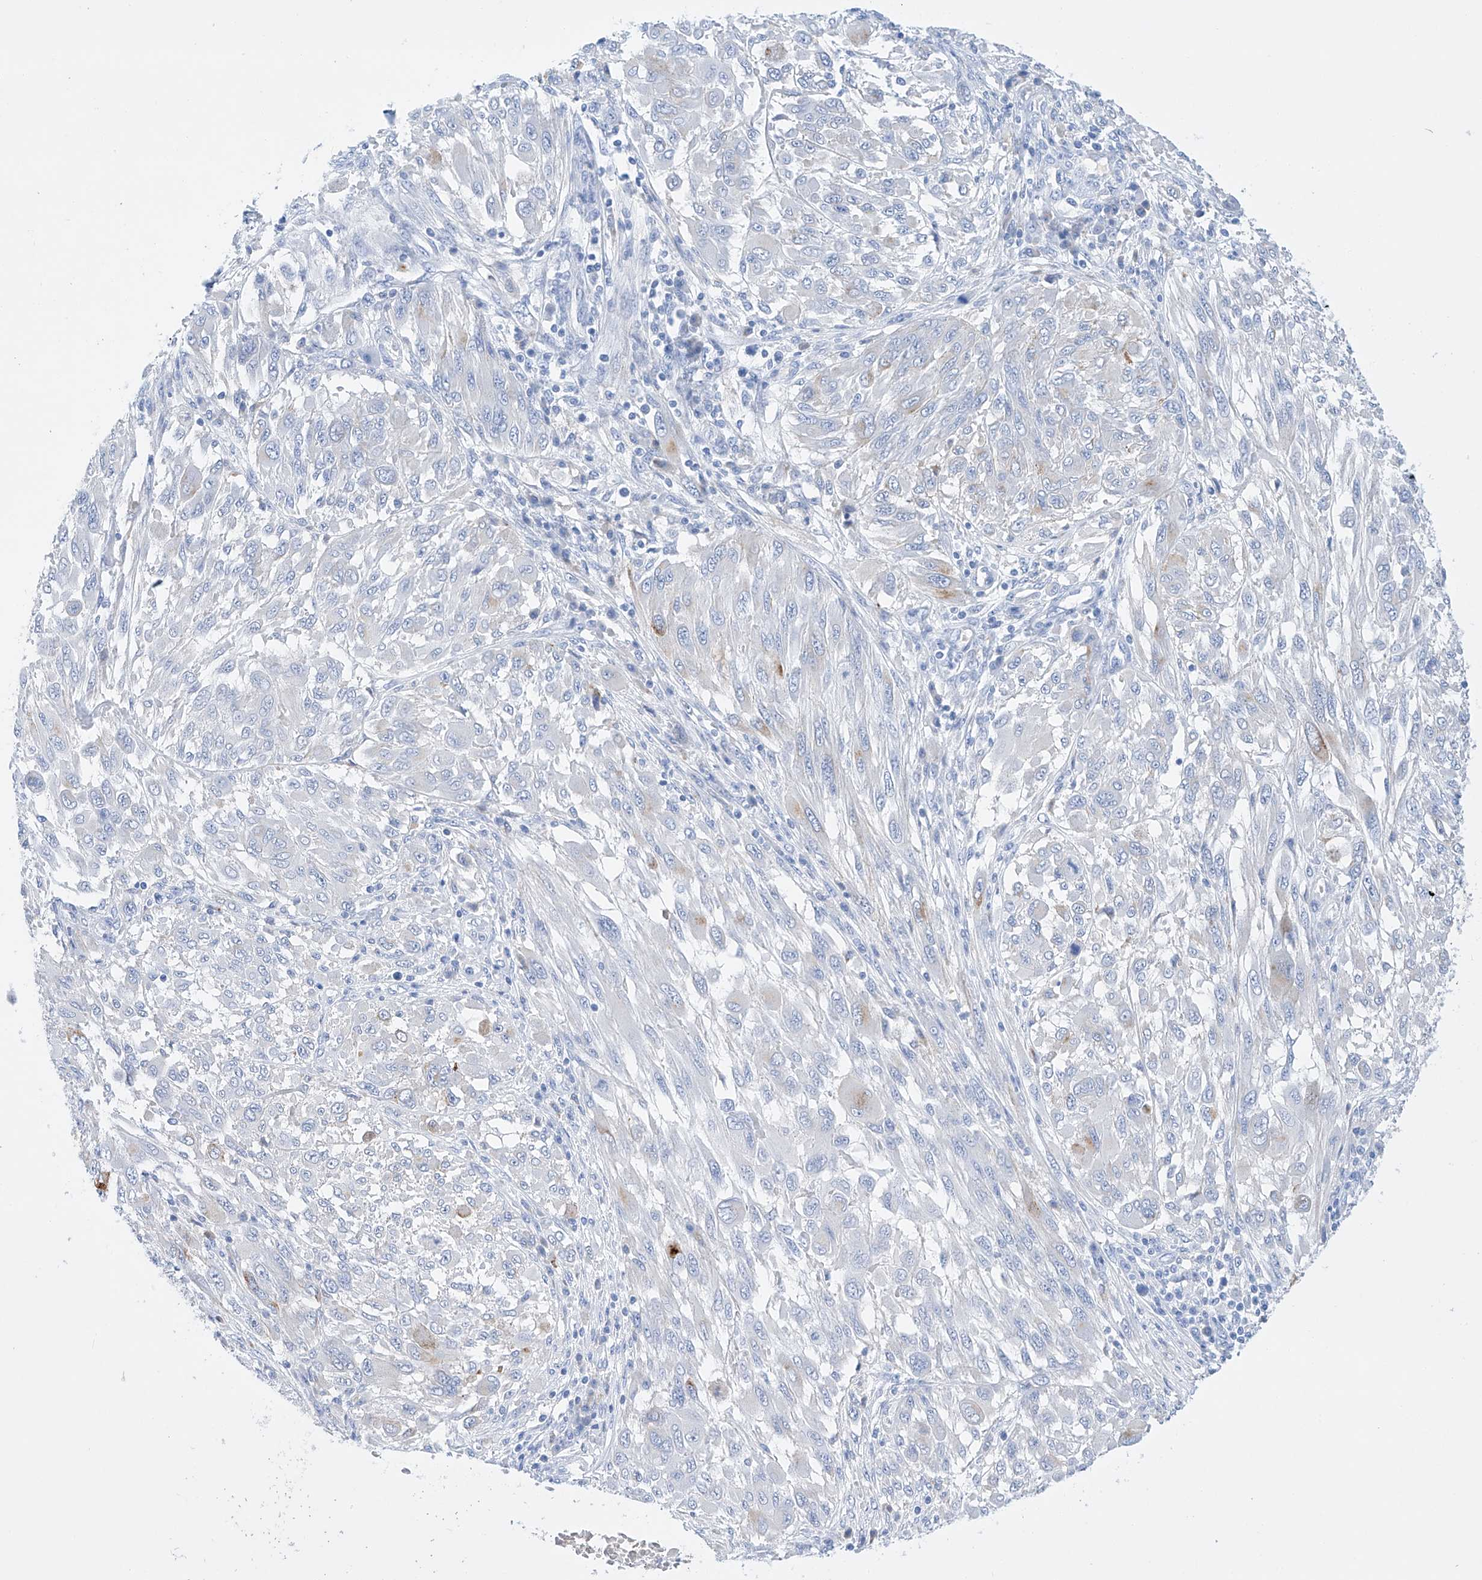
{"staining": {"intensity": "negative", "quantity": "none", "location": "none"}, "tissue": "melanoma", "cell_type": "Tumor cells", "image_type": "cancer", "snomed": [{"axis": "morphology", "description": "Malignant melanoma, NOS"}, {"axis": "topography", "description": "Skin"}], "caption": "Immunohistochemistry (IHC) photomicrograph of malignant melanoma stained for a protein (brown), which exhibits no positivity in tumor cells. (Brightfield microscopy of DAB IHC at high magnification).", "gene": "LURAP1", "patient": {"sex": "female", "age": 91}}